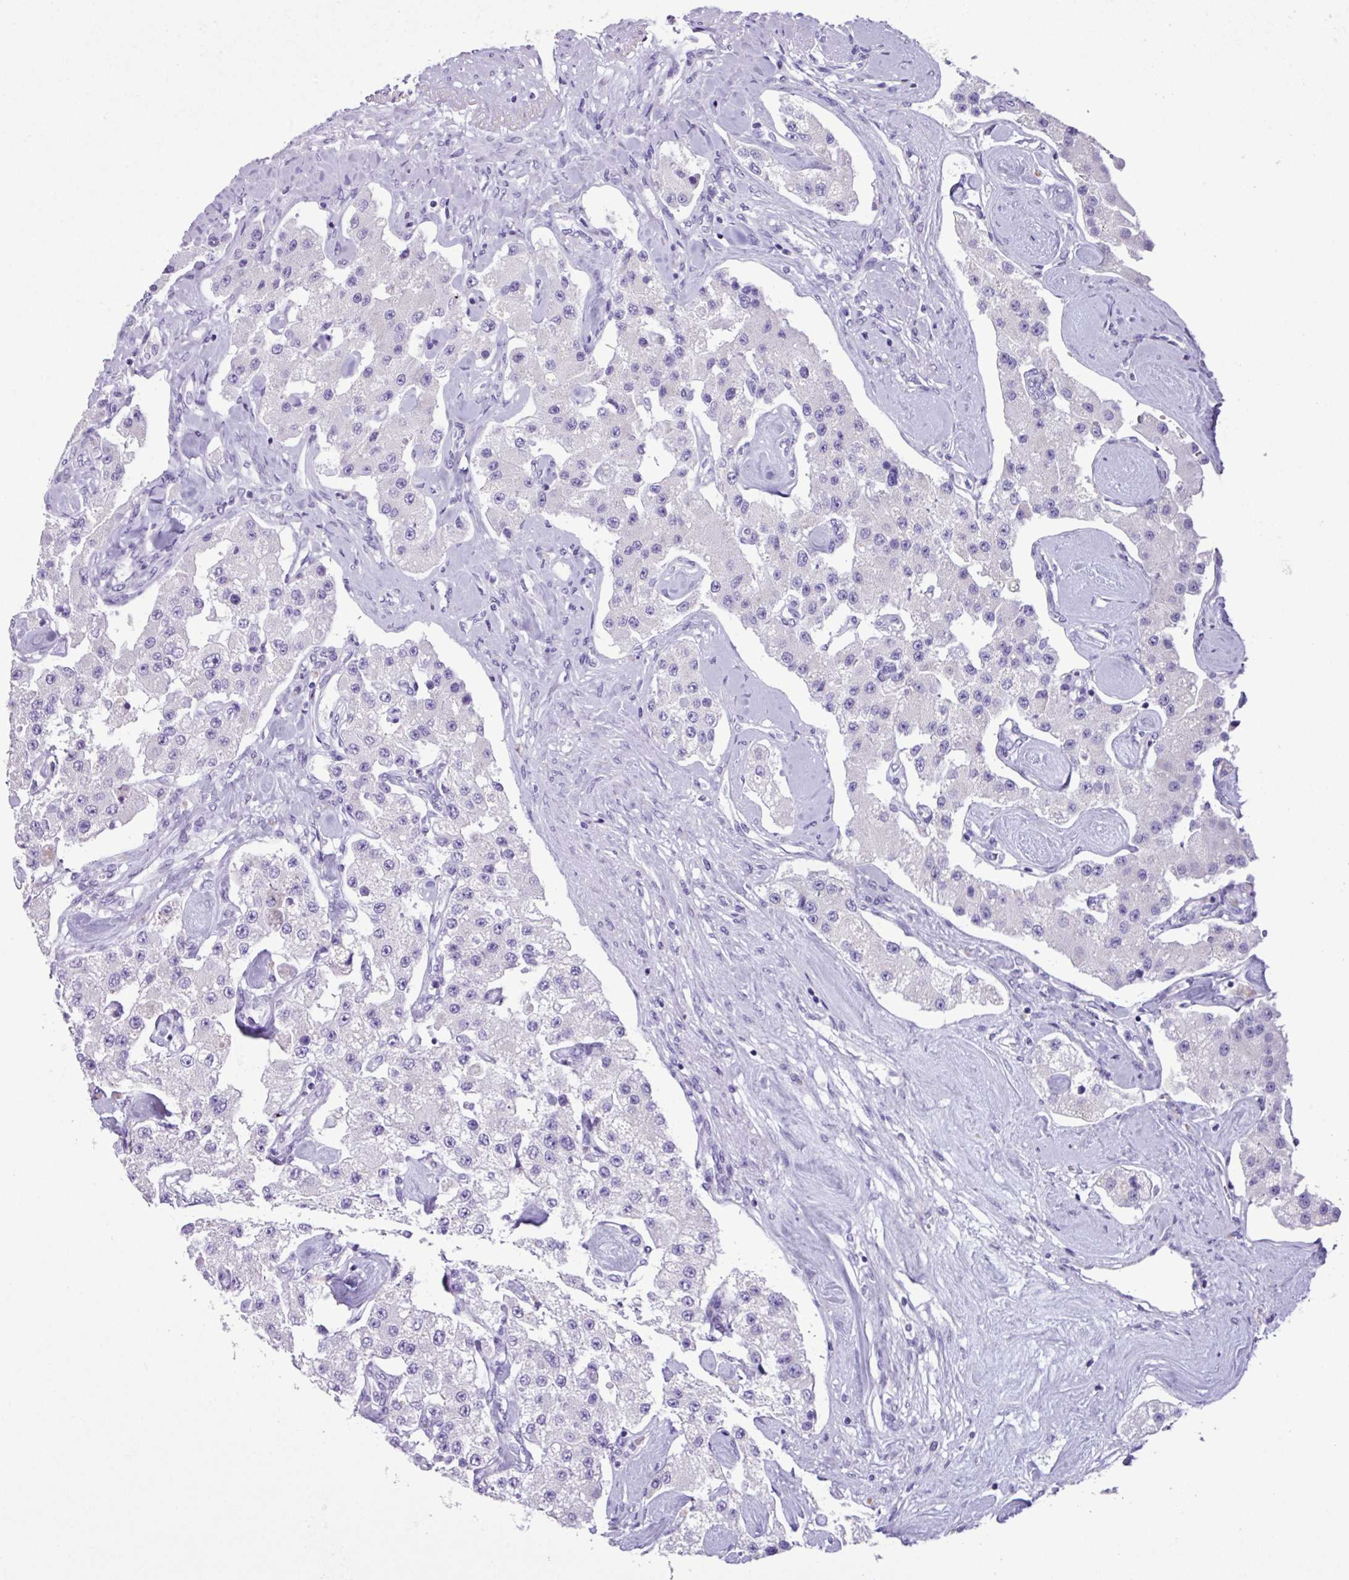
{"staining": {"intensity": "negative", "quantity": "none", "location": "none"}, "tissue": "carcinoid", "cell_type": "Tumor cells", "image_type": "cancer", "snomed": [{"axis": "morphology", "description": "Carcinoid, malignant, NOS"}, {"axis": "topography", "description": "Pancreas"}], "caption": "High power microscopy micrograph of an IHC photomicrograph of malignant carcinoid, revealing no significant expression in tumor cells. (DAB immunohistochemistry (IHC) visualized using brightfield microscopy, high magnification).", "gene": "AGO3", "patient": {"sex": "male", "age": 41}}